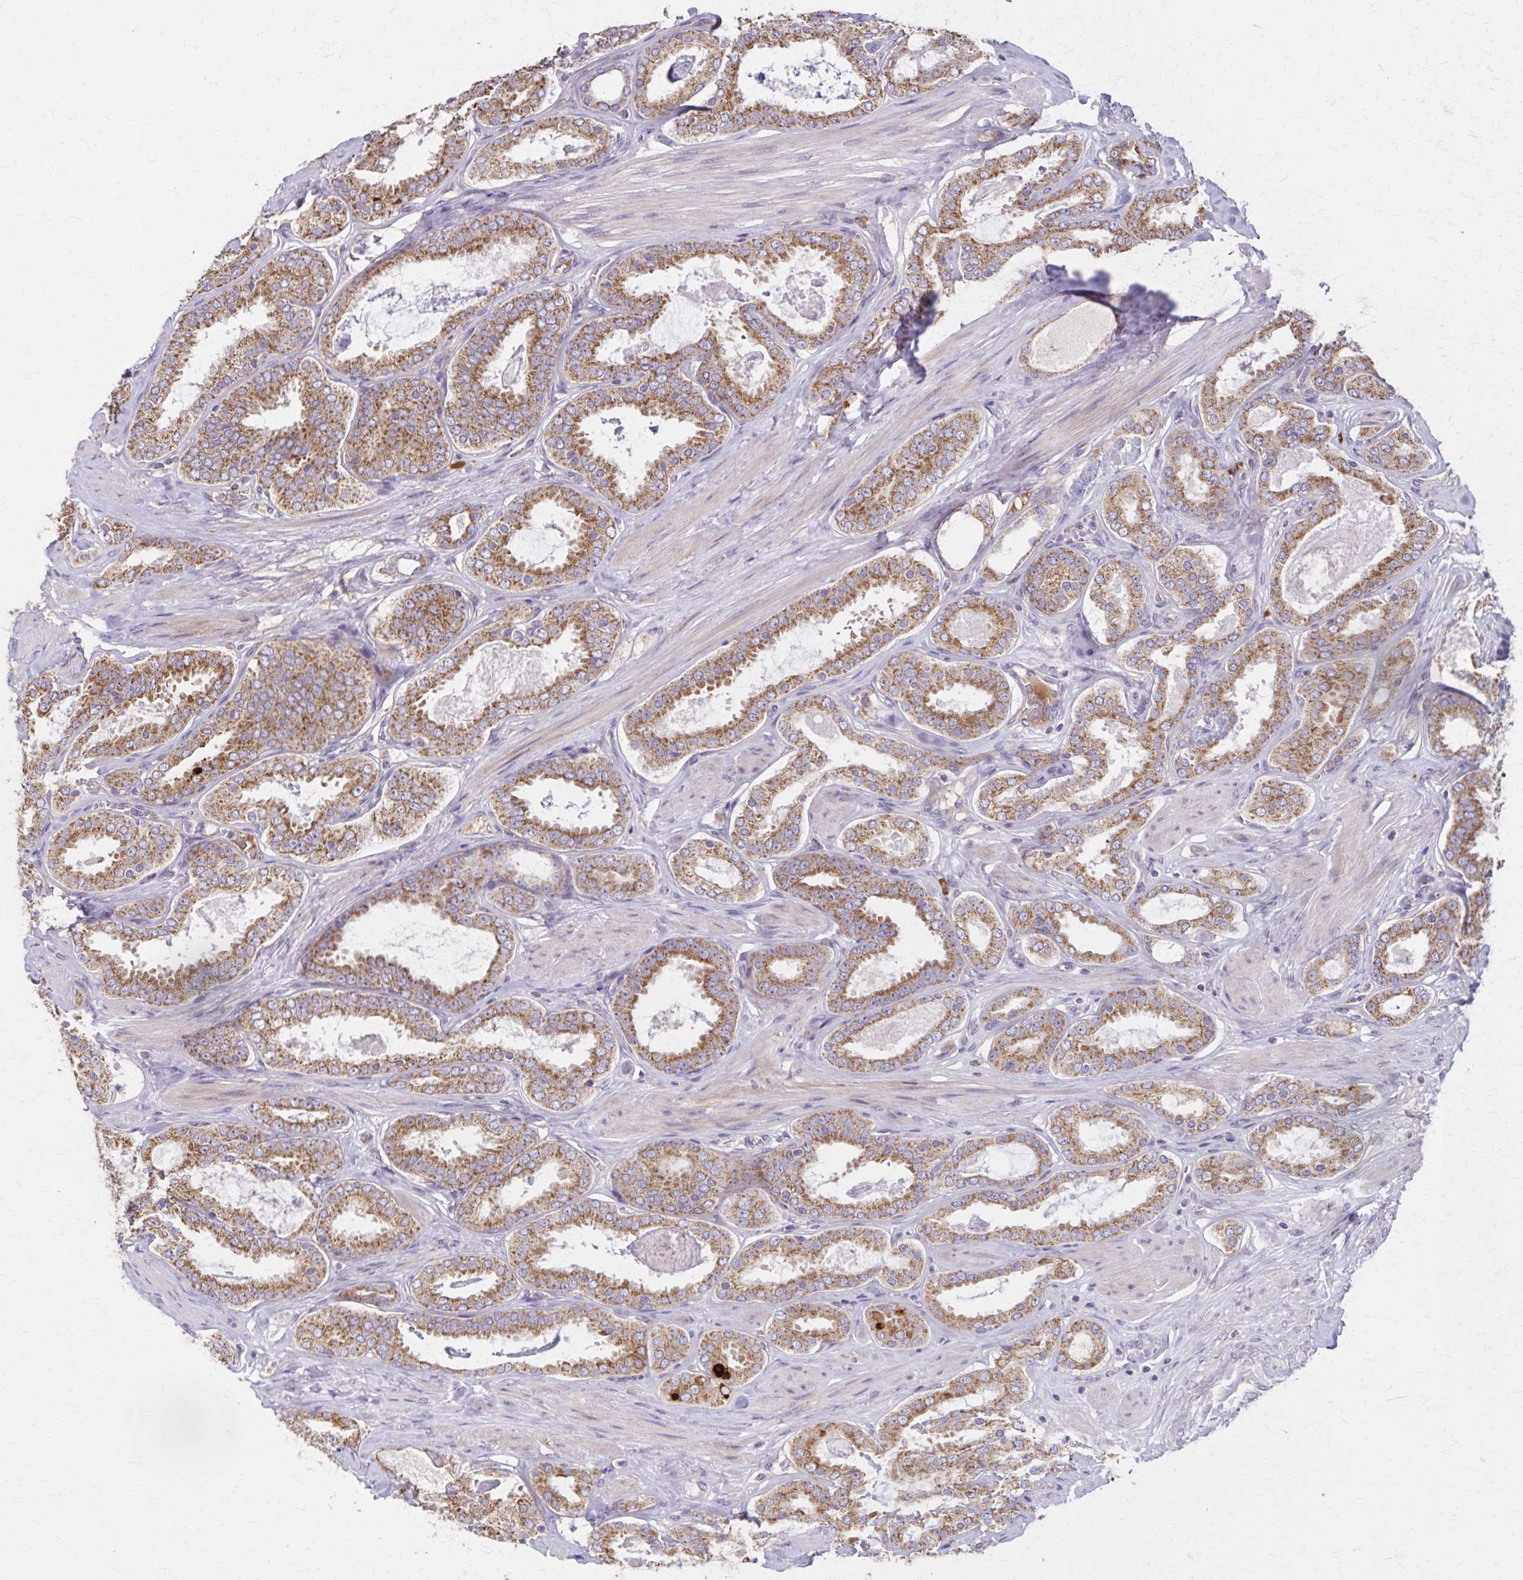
{"staining": {"intensity": "moderate", "quantity": ">75%", "location": "cytoplasmic/membranous"}, "tissue": "prostate cancer", "cell_type": "Tumor cells", "image_type": "cancer", "snomed": [{"axis": "morphology", "description": "Adenocarcinoma, High grade"}, {"axis": "topography", "description": "Prostate"}], "caption": "Immunohistochemical staining of human prostate cancer (adenocarcinoma (high-grade)) demonstrates moderate cytoplasmic/membranous protein staining in about >75% of tumor cells.", "gene": "RNF10", "patient": {"sex": "male", "age": 63}}